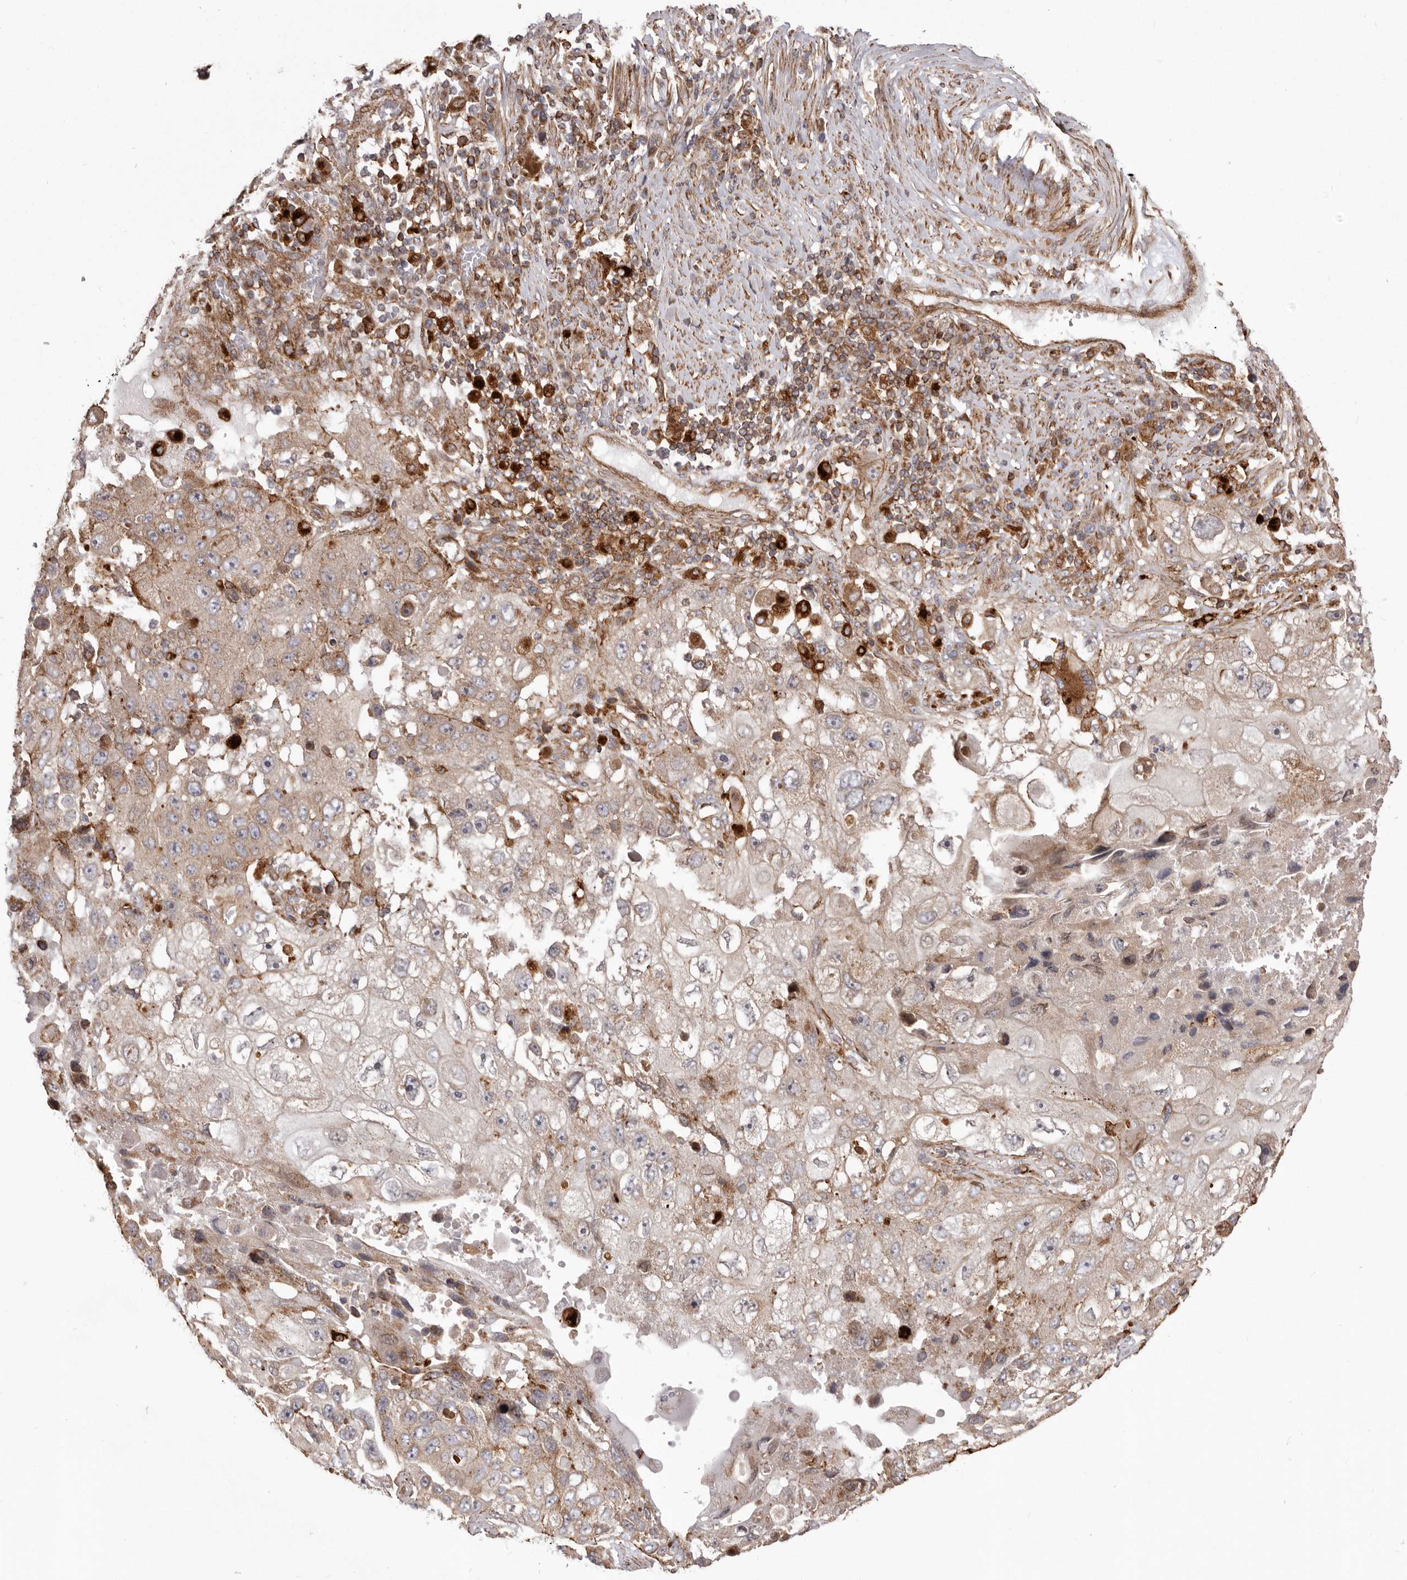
{"staining": {"intensity": "weak", "quantity": "25%-75%", "location": "cytoplasmic/membranous"}, "tissue": "lung cancer", "cell_type": "Tumor cells", "image_type": "cancer", "snomed": [{"axis": "morphology", "description": "Squamous cell carcinoma, NOS"}, {"axis": "topography", "description": "Lung"}], "caption": "This is an image of immunohistochemistry (IHC) staining of squamous cell carcinoma (lung), which shows weak expression in the cytoplasmic/membranous of tumor cells.", "gene": "NUP43", "patient": {"sex": "male", "age": 61}}